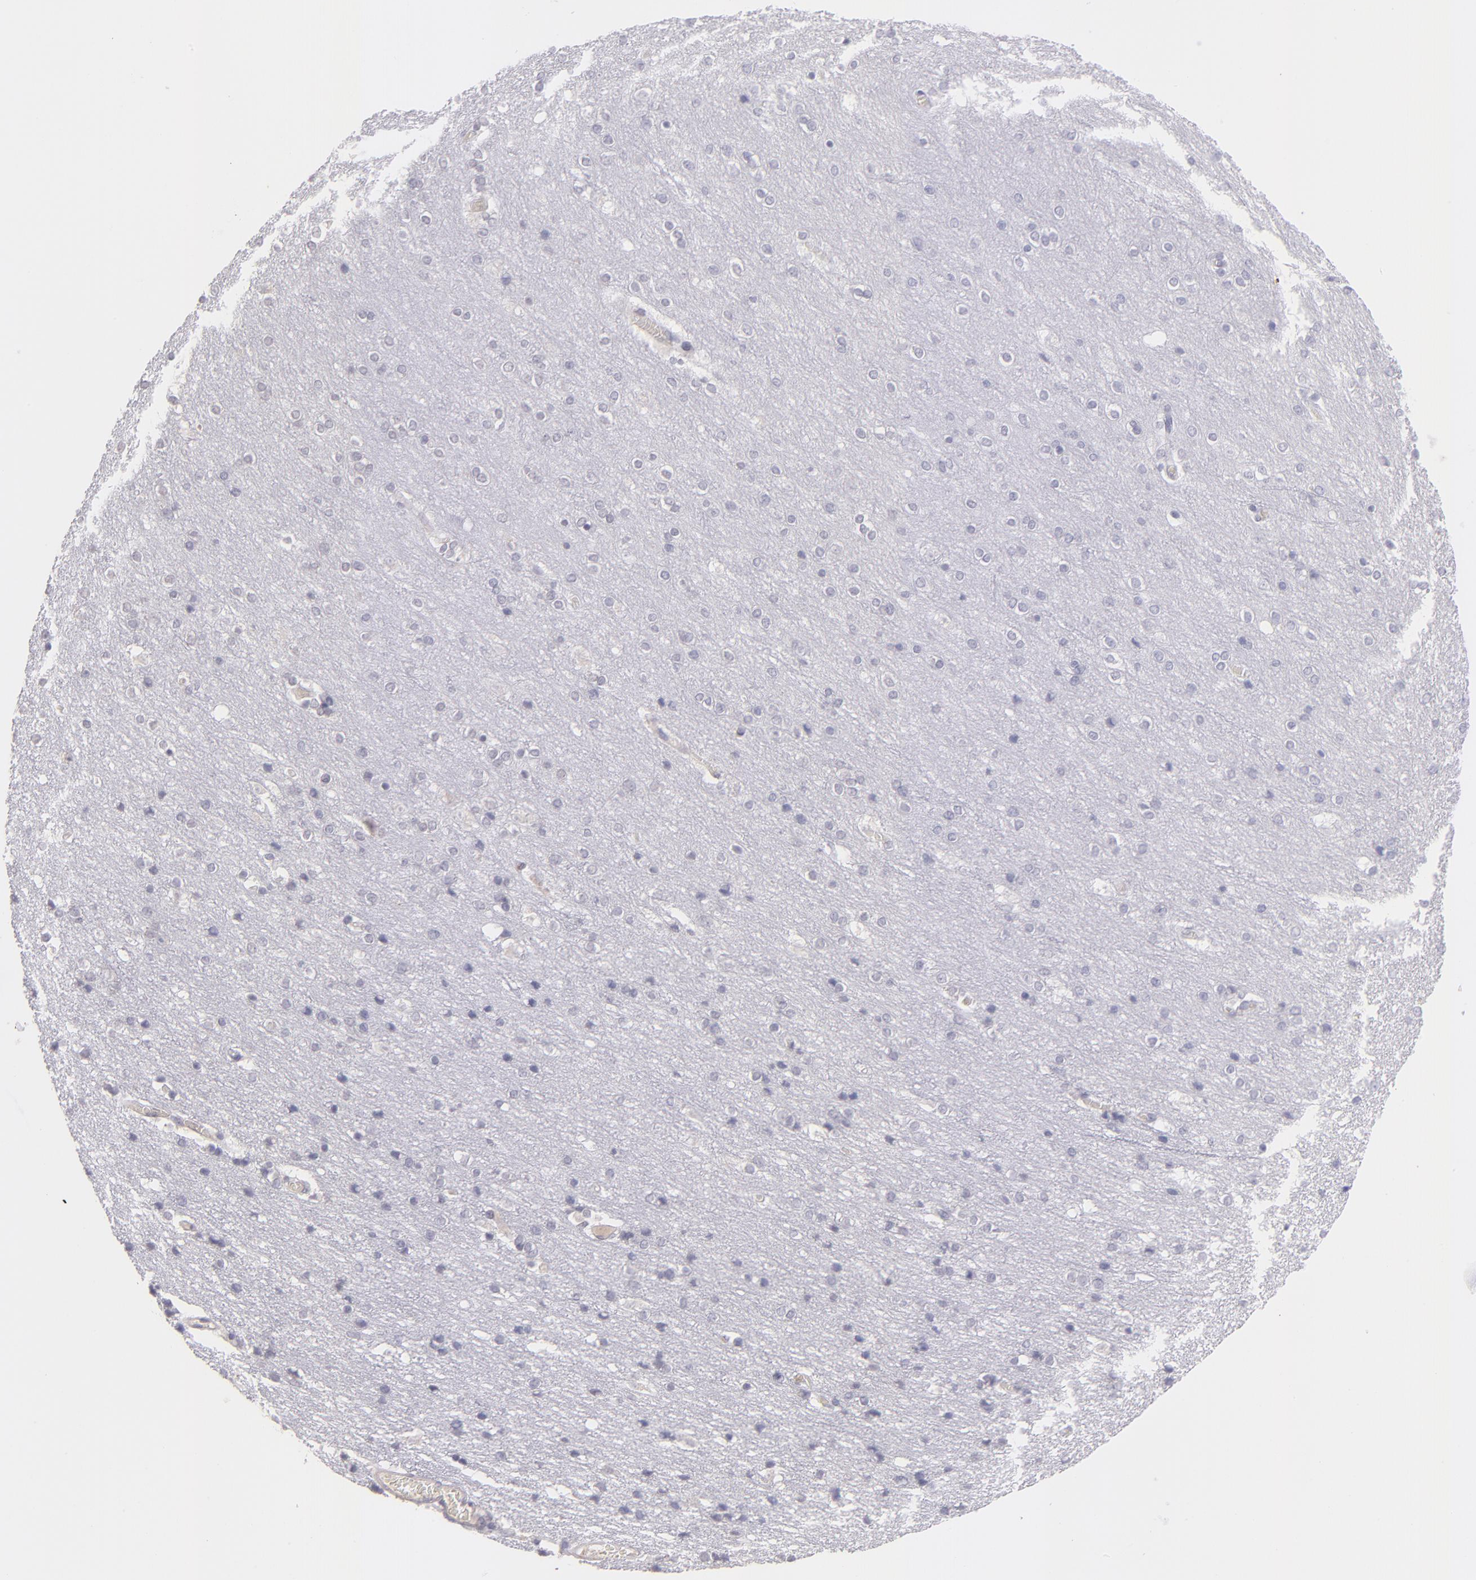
{"staining": {"intensity": "negative", "quantity": "none", "location": "none"}, "tissue": "cerebral cortex", "cell_type": "Endothelial cells", "image_type": "normal", "snomed": [{"axis": "morphology", "description": "Normal tissue, NOS"}, {"axis": "topography", "description": "Cerebral cortex"}], "caption": "DAB immunohistochemical staining of unremarkable cerebral cortex exhibits no significant positivity in endothelial cells. (DAB (3,3'-diaminobenzidine) immunohistochemistry (IHC) with hematoxylin counter stain).", "gene": "THBD", "patient": {"sex": "female", "age": 54}}